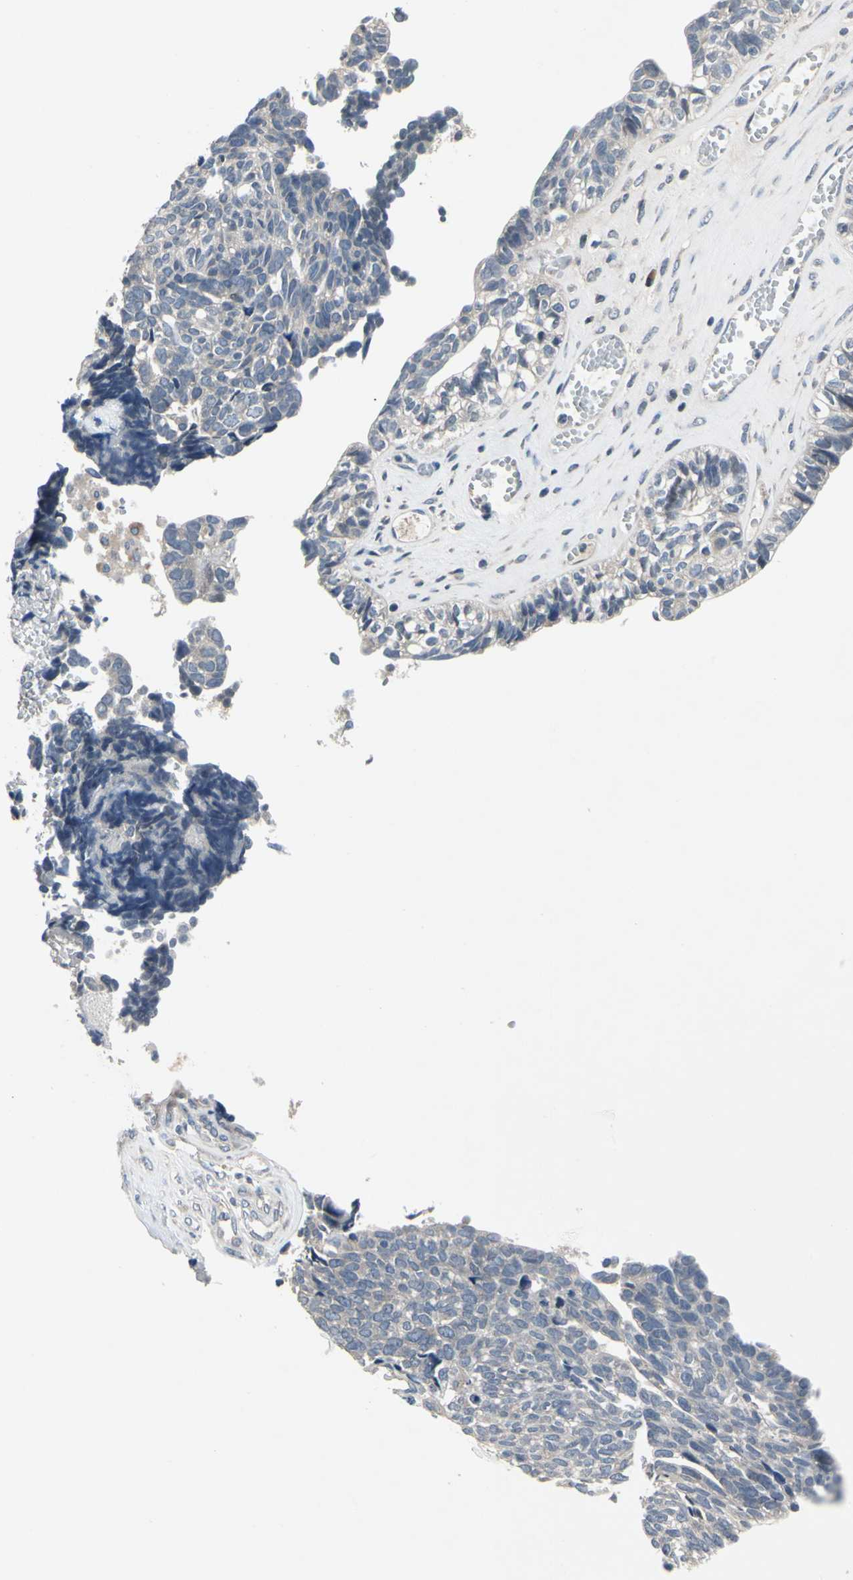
{"staining": {"intensity": "weak", "quantity": "<25%", "location": "cytoplasmic/membranous"}, "tissue": "ovarian cancer", "cell_type": "Tumor cells", "image_type": "cancer", "snomed": [{"axis": "morphology", "description": "Cystadenocarcinoma, serous, NOS"}, {"axis": "topography", "description": "Ovary"}], "caption": "The IHC micrograph has no significant staining in tumor cells of serous cystadenocarcinoma (ovarian) tissue. The staining is performed using DAB (3,3'-diaminobenzidine) brown chromogen with nuclei counter-stained in using hematoxylin.", "gene": "SELENOK", "patient": {"sex": "female", "age": 79}}